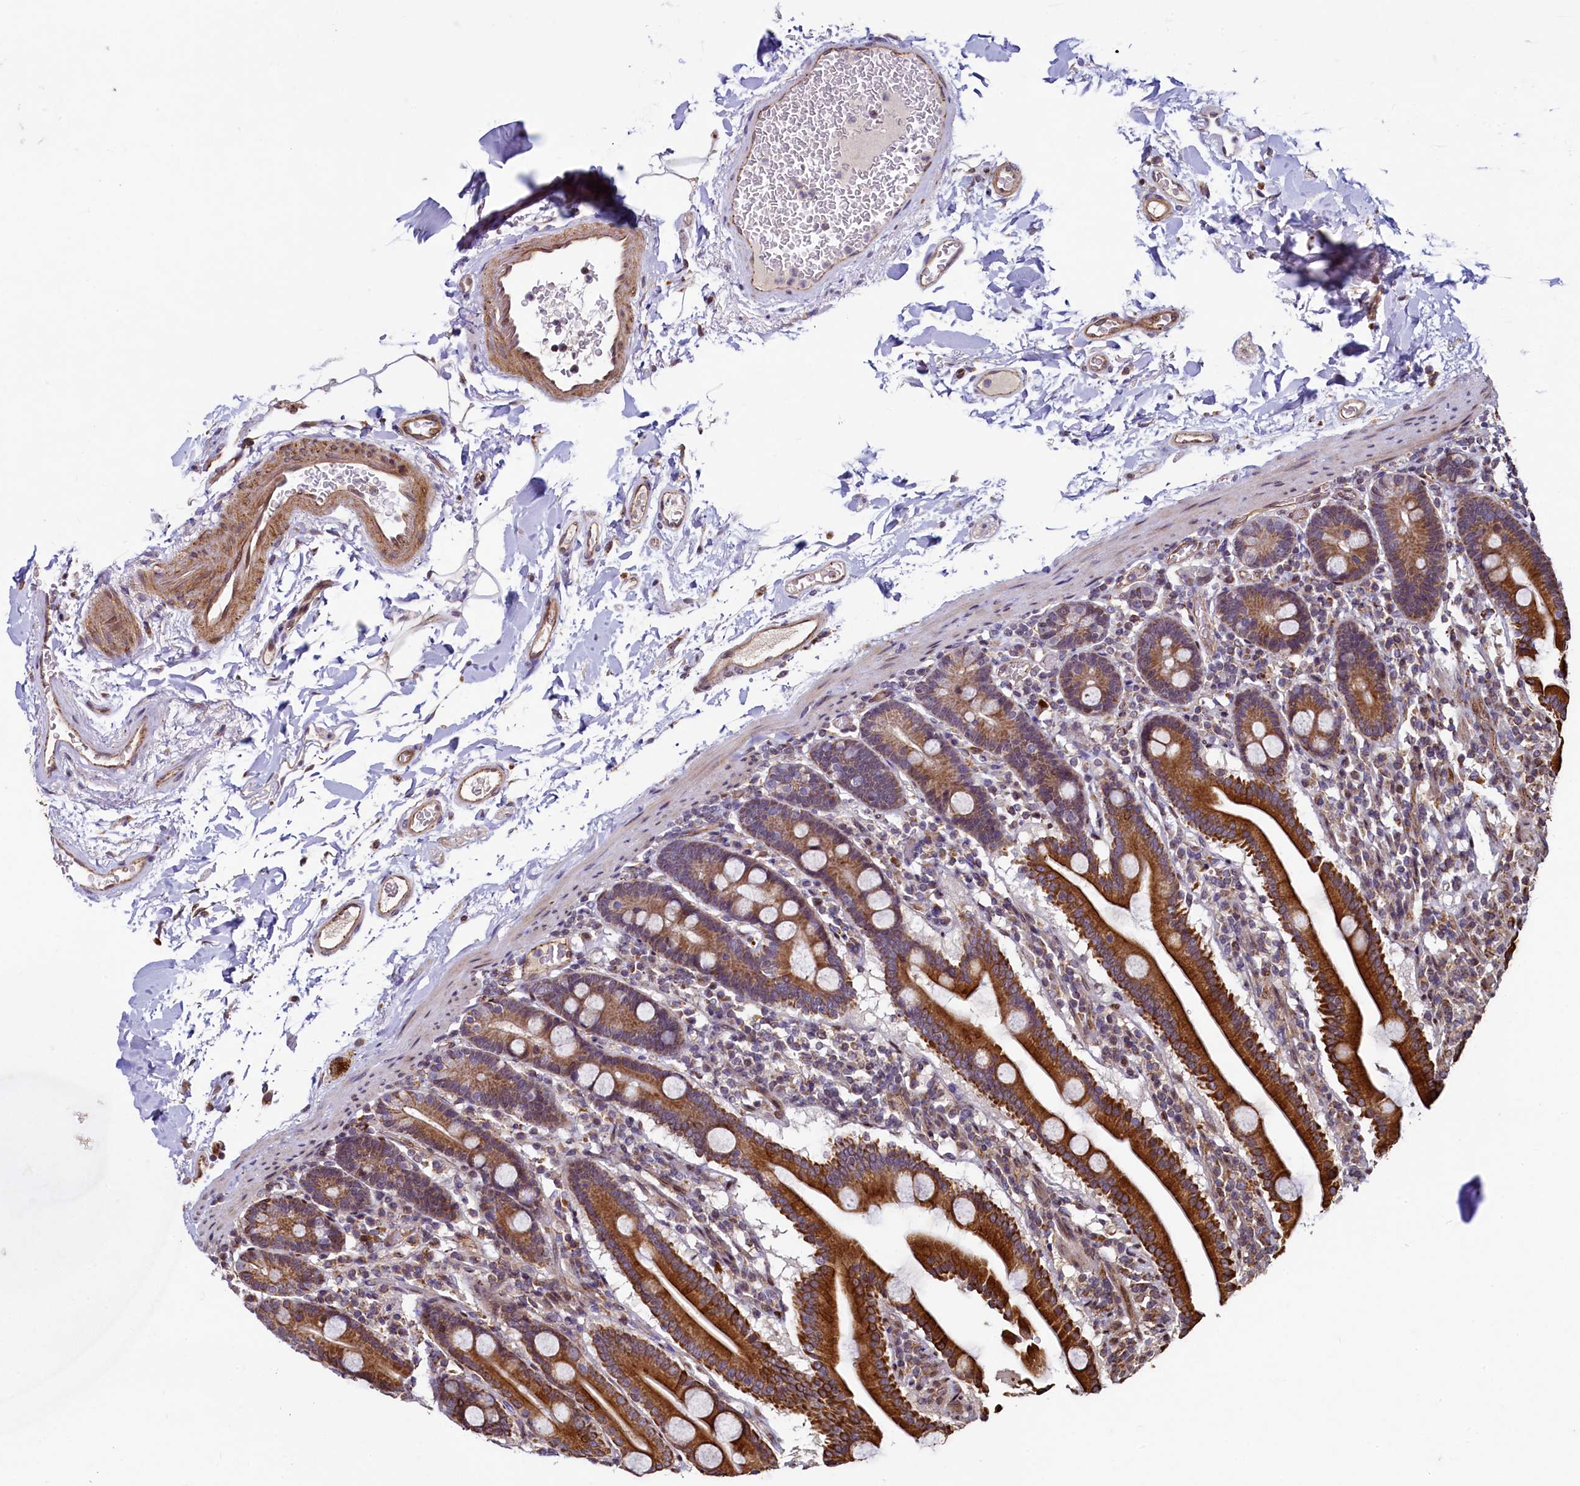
{"staining": {"intensity": "strong", "quantity": ">75%", "location": "cytoplasmic/membranous"}, "tissue": "duodenum", "cell_type": "Glandular cells", "image_type": "normal", "snomed": [{"axis": "morphology", "description": "Normal tissue, NOS"}, {"axis": "topography", "description": "Duodenum"}], "caption": "IHC staining of unremarkable duodenum, which reveals high levels of strong cytoplasmic/membranous staining in about >75% of glandular cells indicating strong cytoplasmic/membranous protein positivity. The staining was performed using DAB (3,3'-diaminobenzidine) (brown) for protein detection and nuclei were counterstained in hematoxylin (blue).", "gene": "ZNF577", "patient": {"sex": "male", "age": 55}}